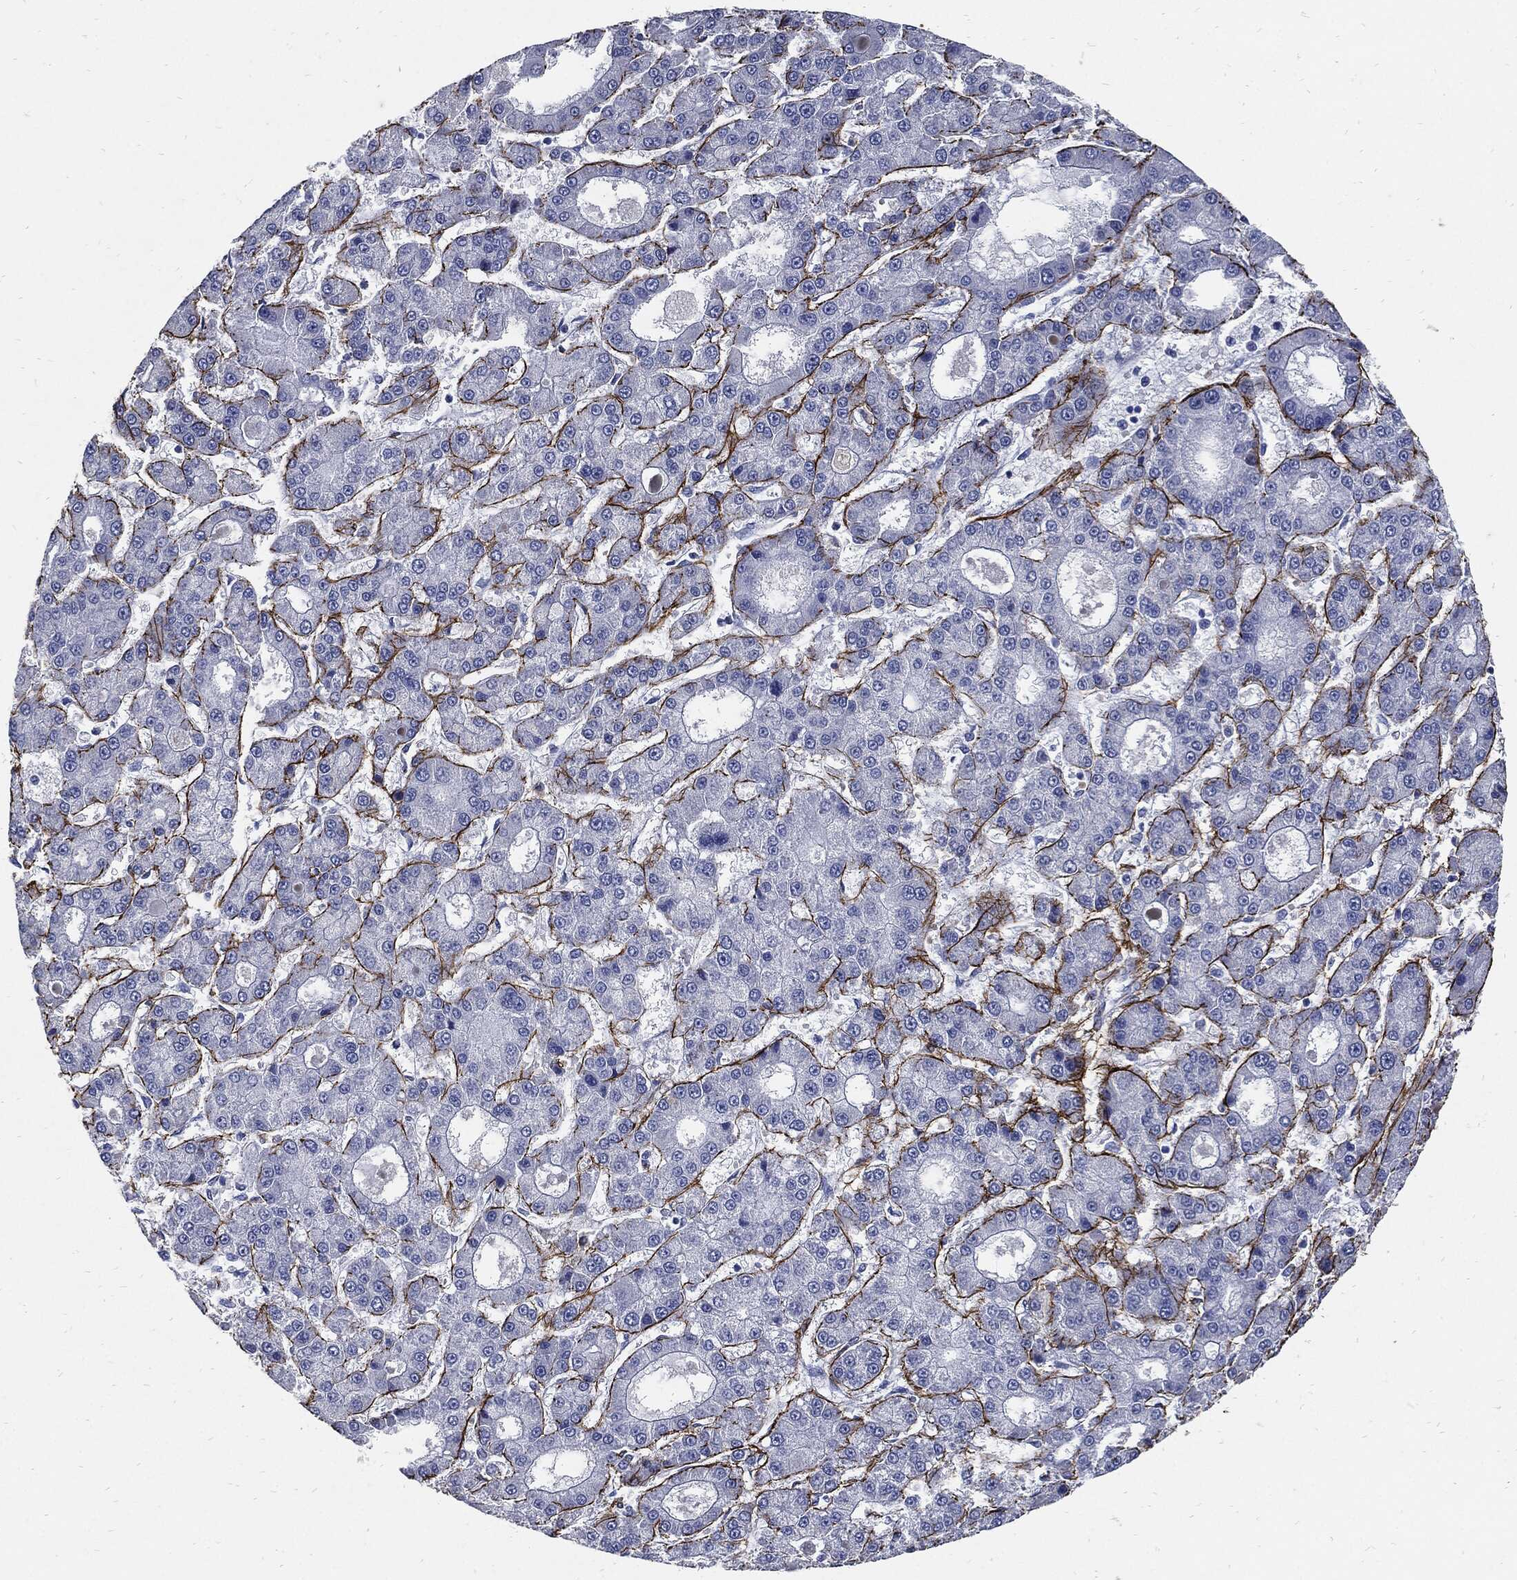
{"staining": {"intensity": "negative", "quantity": "none", "location": "none"}, "tissue": "liver cancer", "cell_type": "Tumor cells", "image_type": "cancer", "snomed": [{"axis": "morphology", "description": "Carcinoma, Hepatocellular, NOS"}, {"axis": "topography", "description": "Liver"}], "caption": "This micrograph is of hepatocellular carcinoma (liver) stained with immunohistochemistry to label a protein in brown with the nuclei are counter-stained blue. There is no staining in tumor cells. (Stains: DAB immunohistochemistry with hematoxylin counter stain, Microscopy: brightfield microscopy at high magnification).", "gene": "FBN1", "patient": {"sex": "male", "age": 70}}